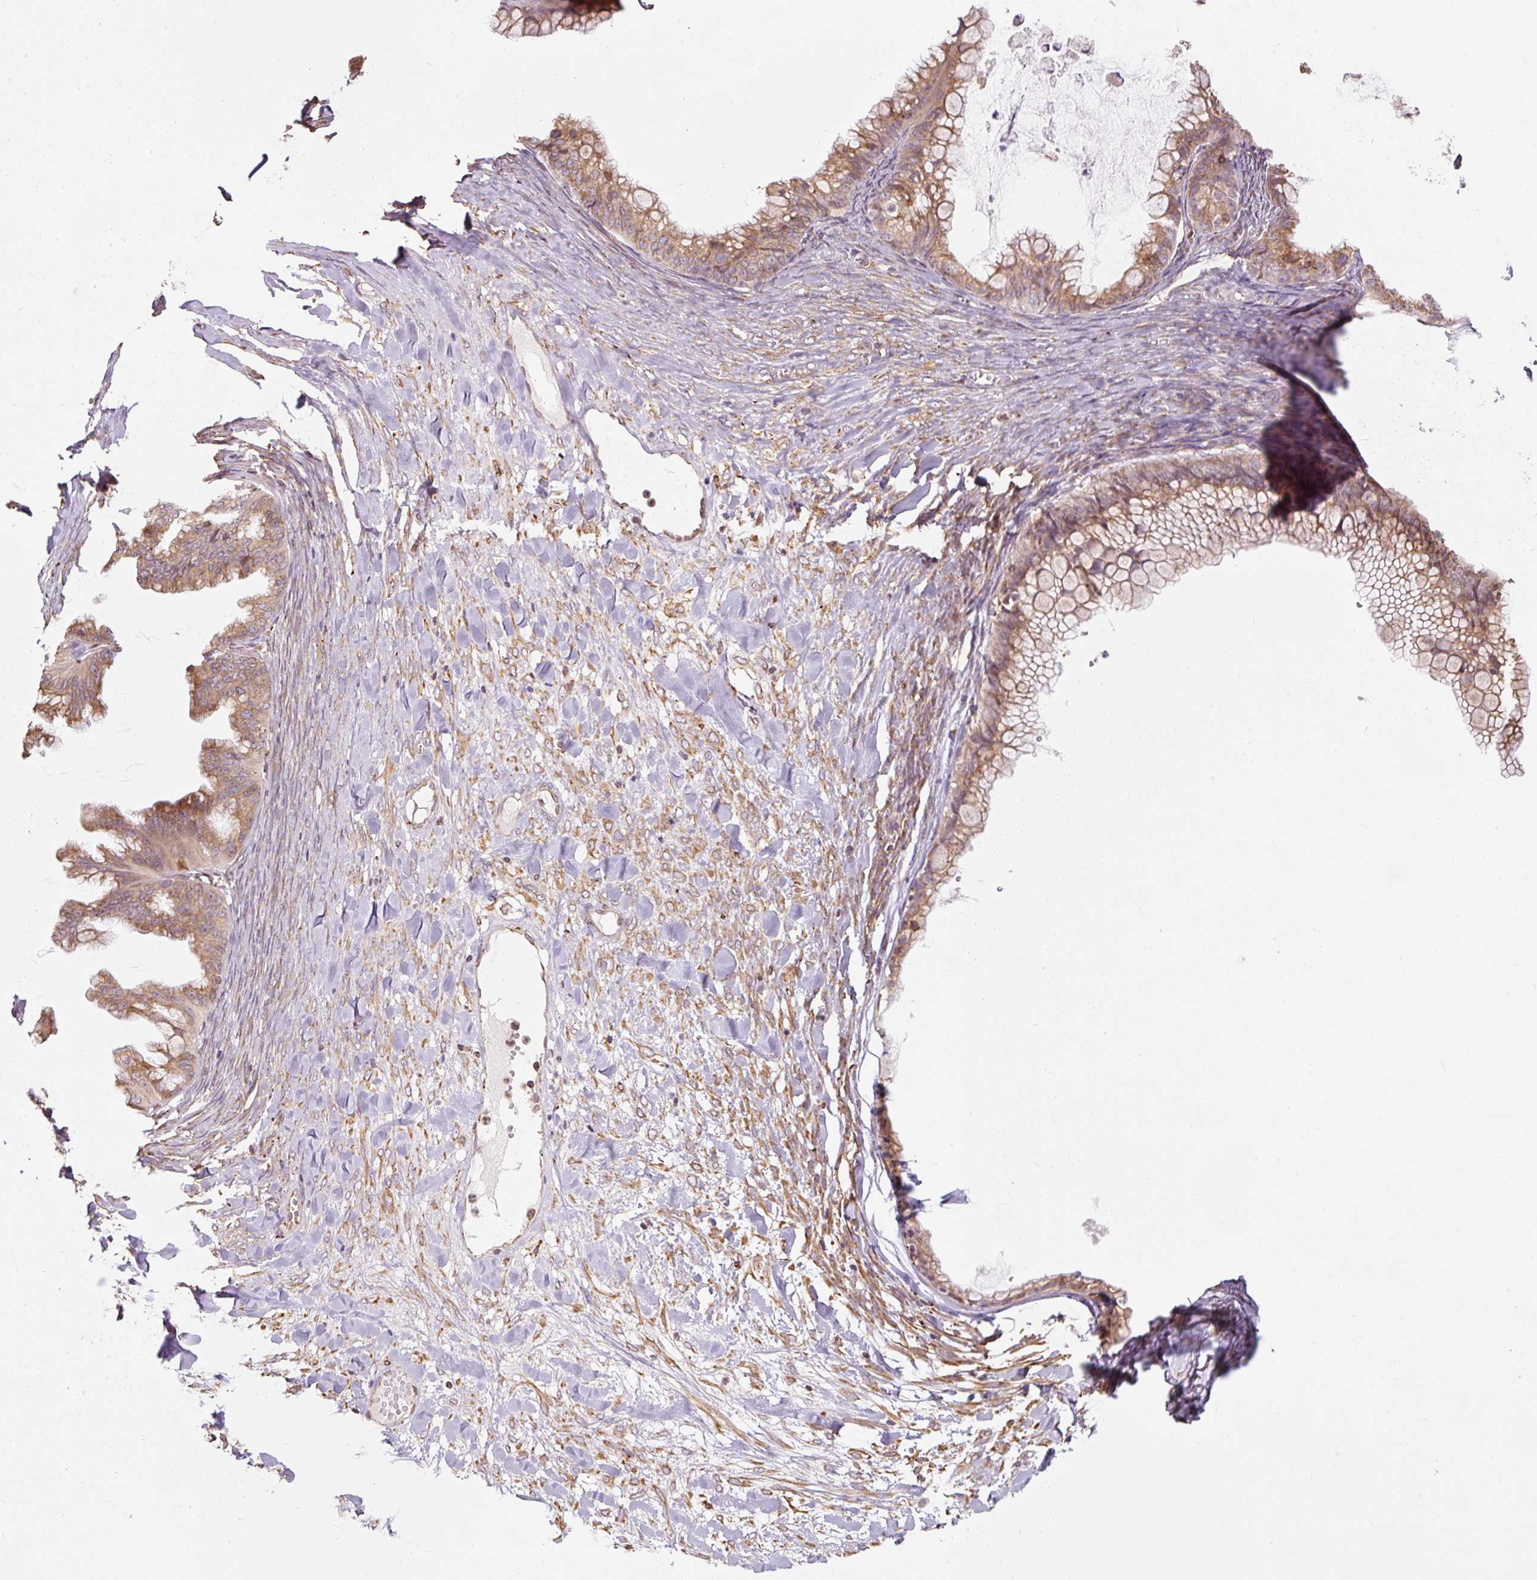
{"staining": {"intensity": "moderate", "quantity": ">75%", "location": "cytoplasmic/membranous"}, "tissue": "ovarian cancer", "cell_type": "Tumor cells", "image_type": "cancer", "snomed": [{"axis": "morphology", "description": "Cystadenocarcinoma, mucinous, NOS"}, {"axis": "topography", "description": "Ovary"}], "caption": "Immunohistochemical staining of ovarian mucinous cystadenocarcinoma displays moderate cytoplasmic/membranous protein expression in about >75% of tumor cells.", "gene": "PRKCSH", "patient": {"sex": "female", "age": 35}}